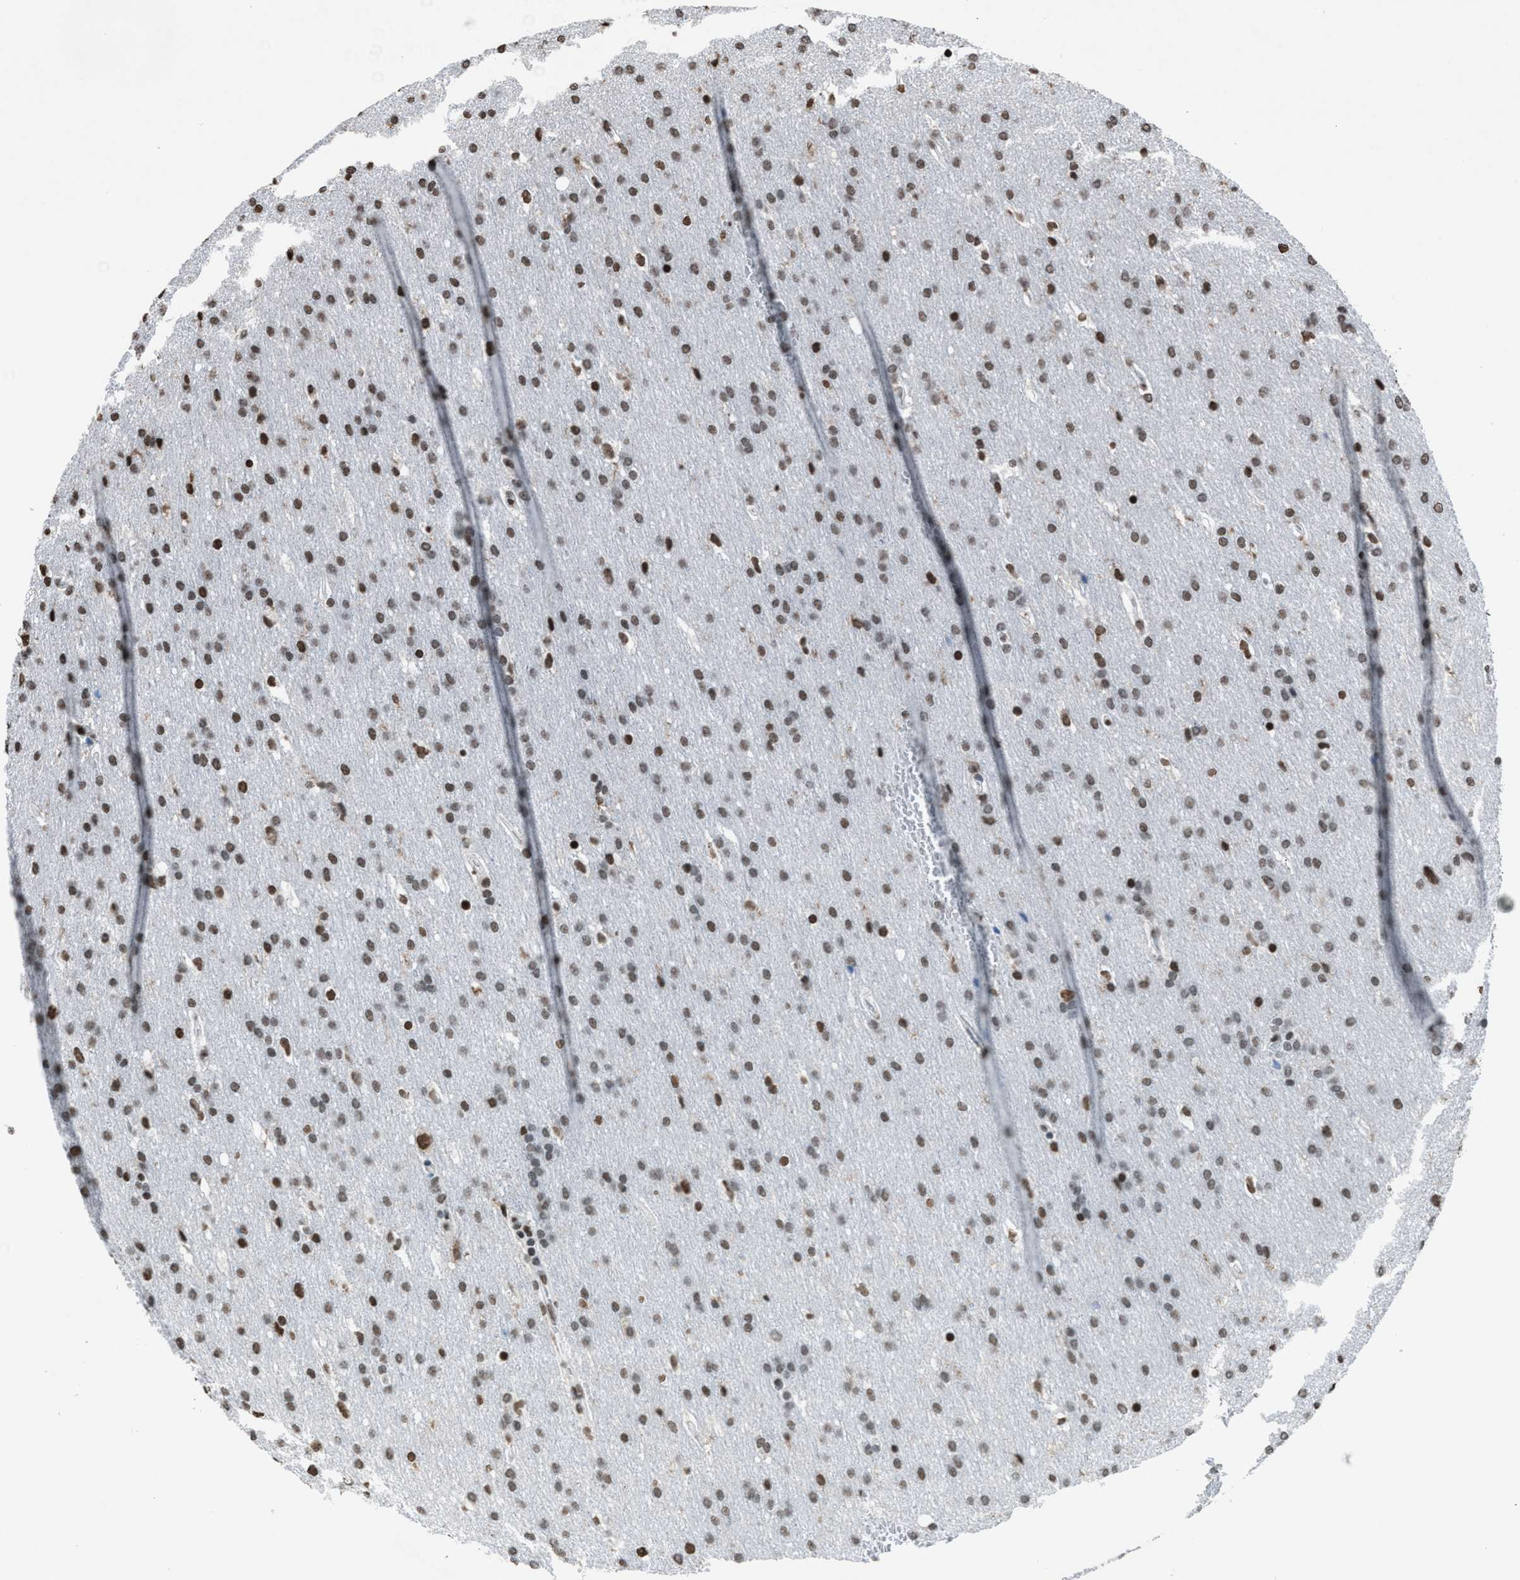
{"staining": {"intensity": "moderate", "quantity": ">75%", "location": "nuclear"}, "tissue": "glioma", "cell_type": "Tumor cells", "image_type": "cancer", "snomed": [{"axis": "morphology", "description": "Glioma, malignant, Low grade"}, {"axis": "topography", "description": "Brain"}], "caption": "Tumor cells demonstrate medium levels of moderate nuclear positivity in approximately >75% of cells in human glioma.", "gene": "NUP88", "patient": {"sex": "female", "age": 37}}